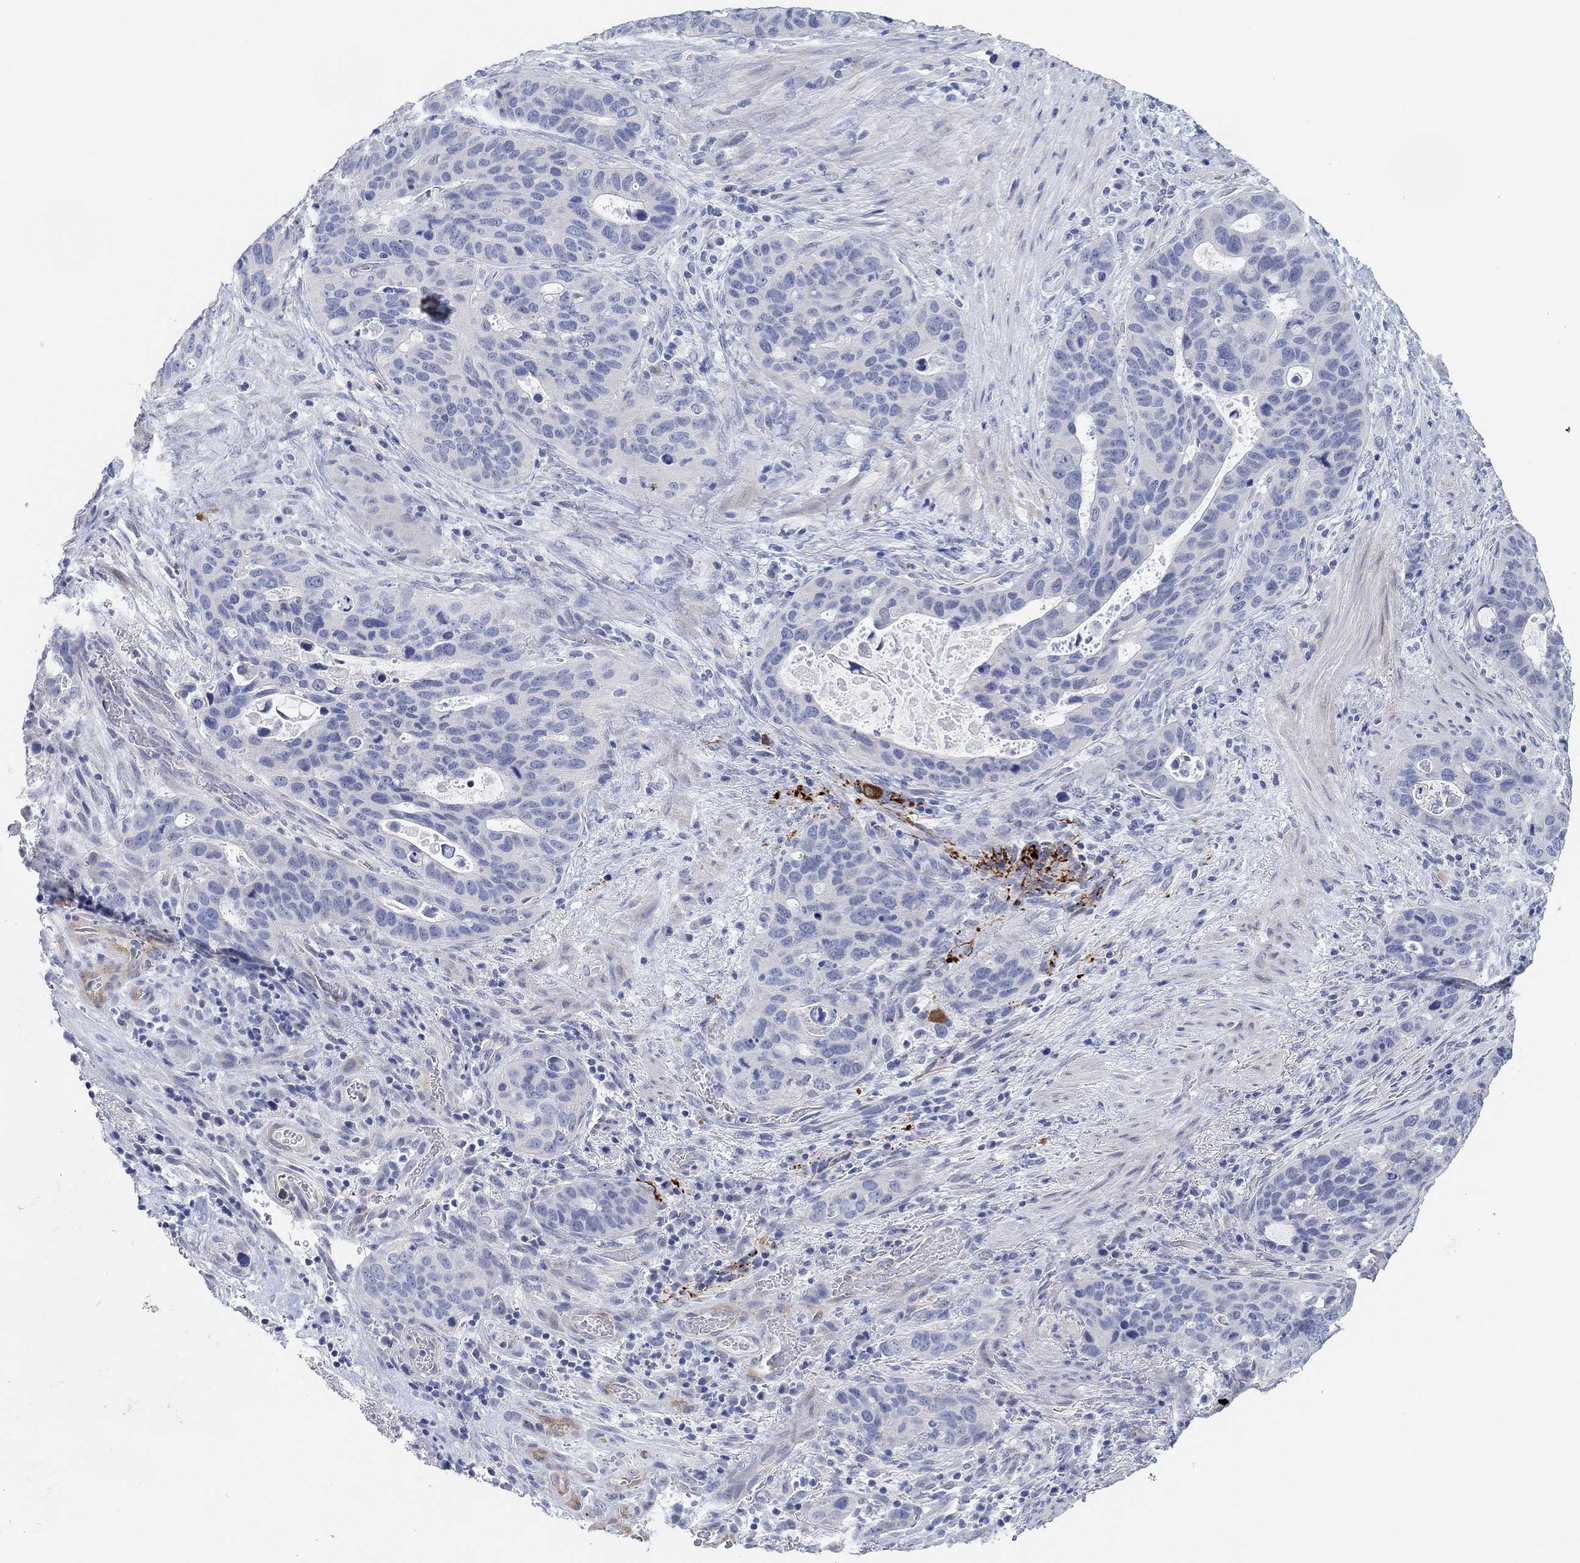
{"staining": {"intensity": "negative", "quantity": "none", "location": "none"}, "tissue": "stomach cancer", "cell_type": "Tumor cells", "image_type": "cancer", "snomed": [{"axis": "morphology", "description": "Adenocarcinoma, NOS"}, {"axis": "topography", "description": "Stomach"}], "caption": "This micrograph is of stomach cancer stained with immunohistochemistry (IHC) to label a protein in brown with the nuclei are counter-stained blue. There is no expression in tumor cells.", "gene": "VAT1L", "patient": {"sex": "male", "age": 54}}